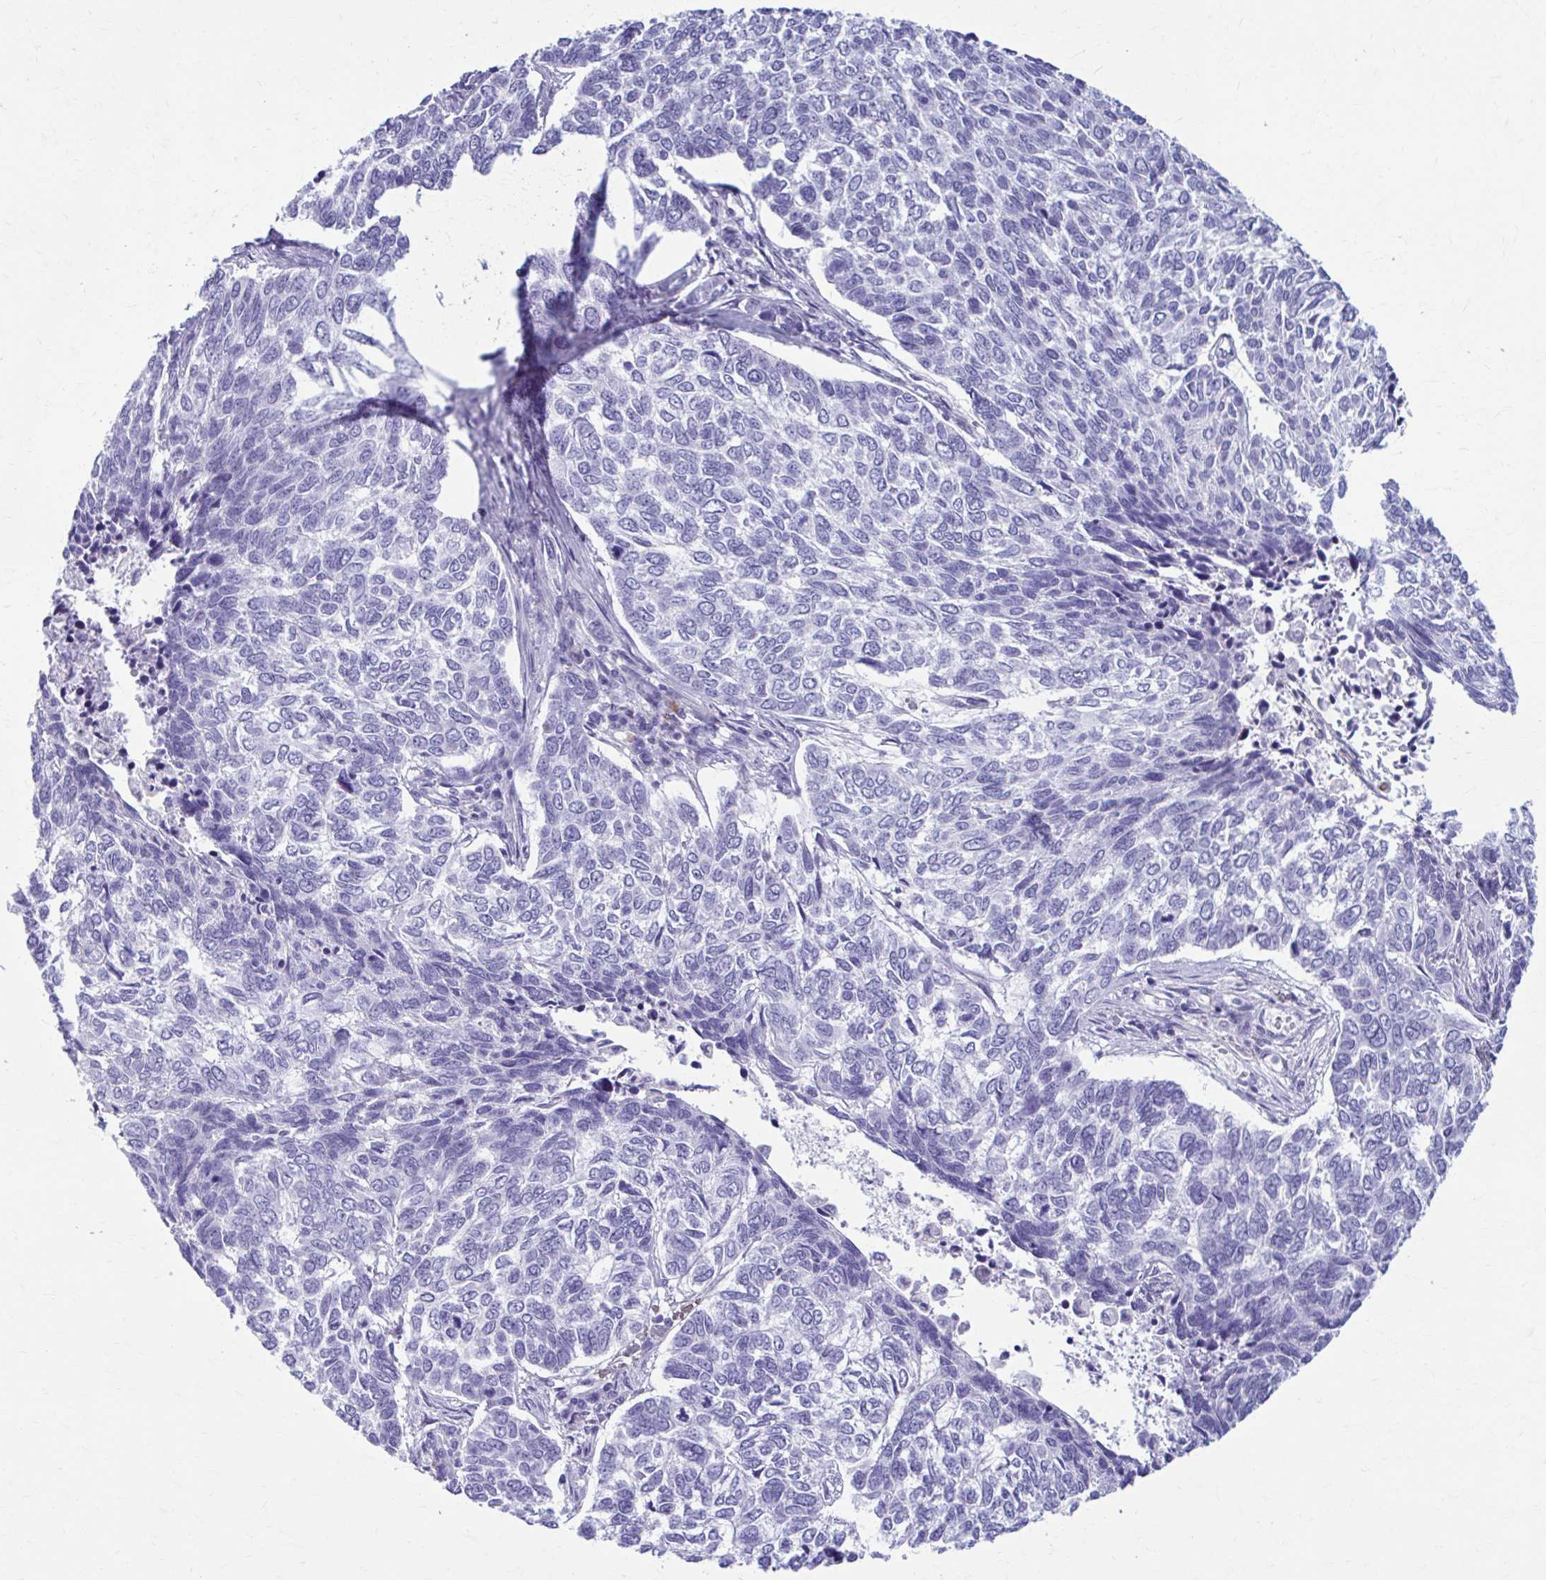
{"staining": {"intensity": "negative", "quantity": "none", "location": "none"}, "tissue": "skin cancer", "cell_type": "Tumor cells", "image_type": "cancer", "snomed": [{"axis": "morphology", "description": "Basal cell carcinoma"}, {"axis": "topography", "description": "Skin"}], "caption": "The image reveals no staining of tumor cells in skin cancer (basal cell carcinoma).", "gene": "C12orf71", "patient": {"sex": "female", "age": 65}}